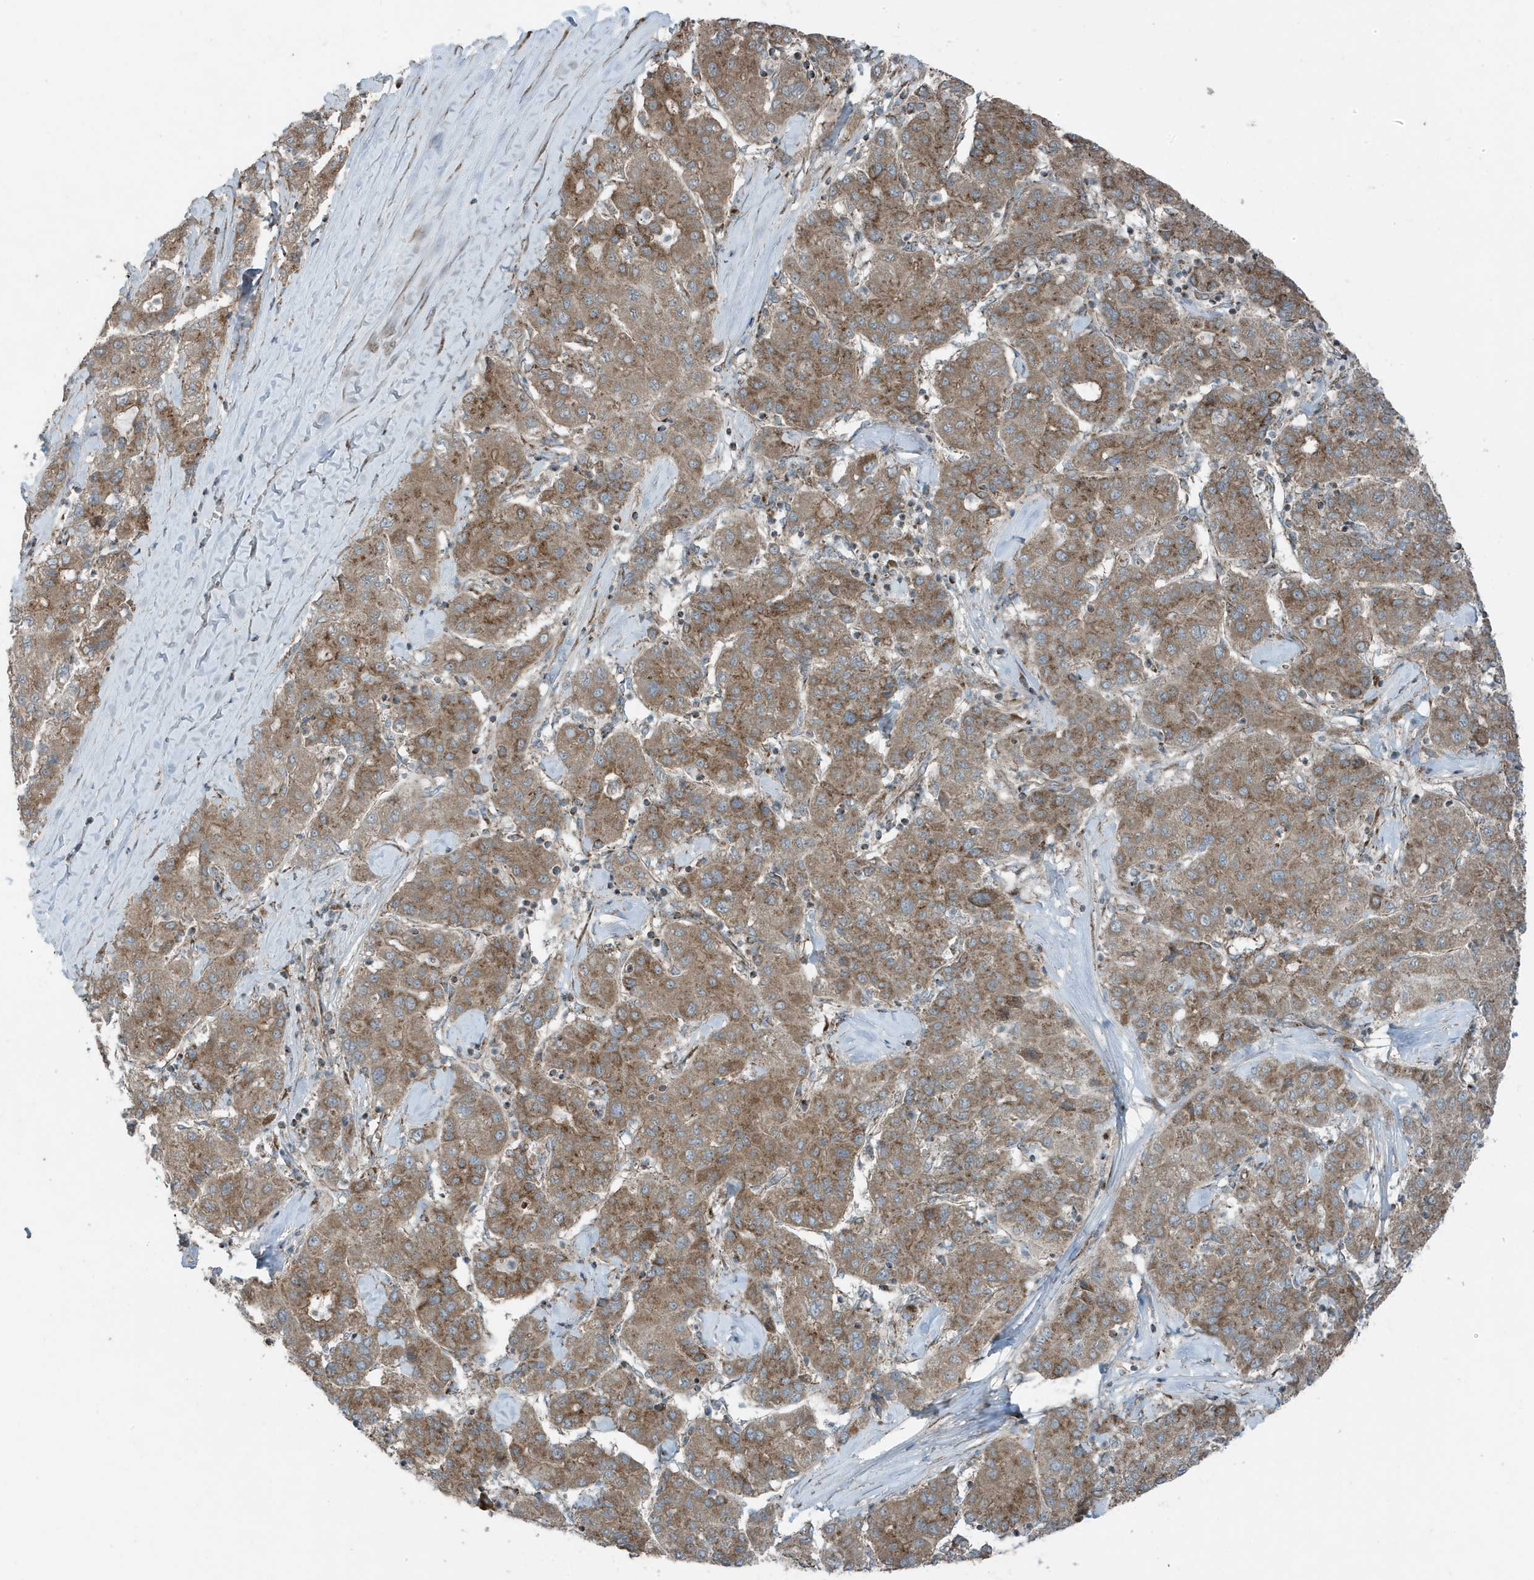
{"staining": {"intensity": "moderate", "quantity": ">75%", "location": "cytoplasmic/membranous"}, "tissue": "liver cancer", "cell_type": "Tumor cells", "image_type": "cancer", "snomed": [{"axis": "morphology", "description": "Carcinoma, Hepatocellular, NOS"}, {"axis": "topography", "description": "Liver"}], "caption": "Protein staining by immunohistochemistry exhibits moderate cytoplasmic/membranous positivity in approximately >75% of tumor cells in liver hepatocellular carcinoma.", "gene": "GOLGA4", "patient": {"sex": "male", "age": 65}}